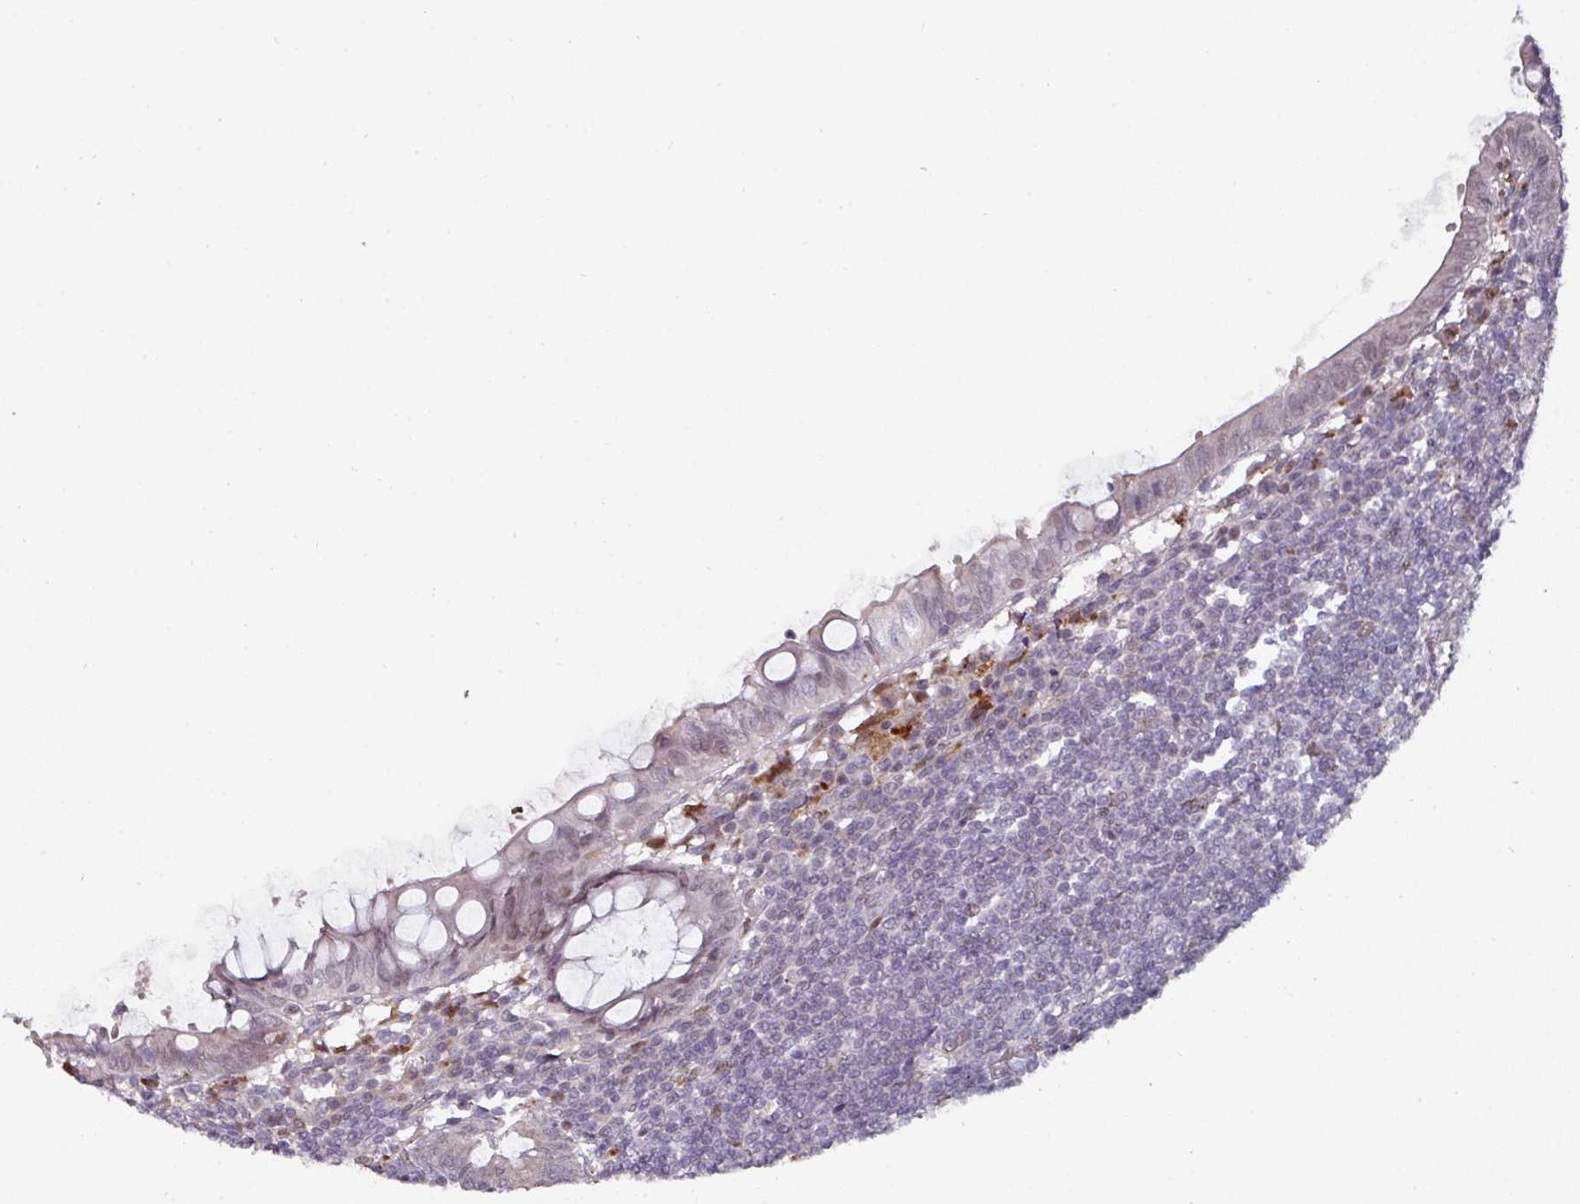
{"staining": {"intensity": "weak", "quantity": "<25%", "location": "nuclear"}, "tissue": "appendix", "cell_type": "Glandular cells", "image_type": "normal", "snomed": [{"axis": "morphology", "description": "Normal tissue, NOS"}, {"axis": "topography", "description": "Appendix"}], "caption": "Immunohistochemical staining of unremarkable appendix shows no significant expression in glandular cells.", "gene": "SWSAP1", "patient": {"sex": "male", "age": 83}}